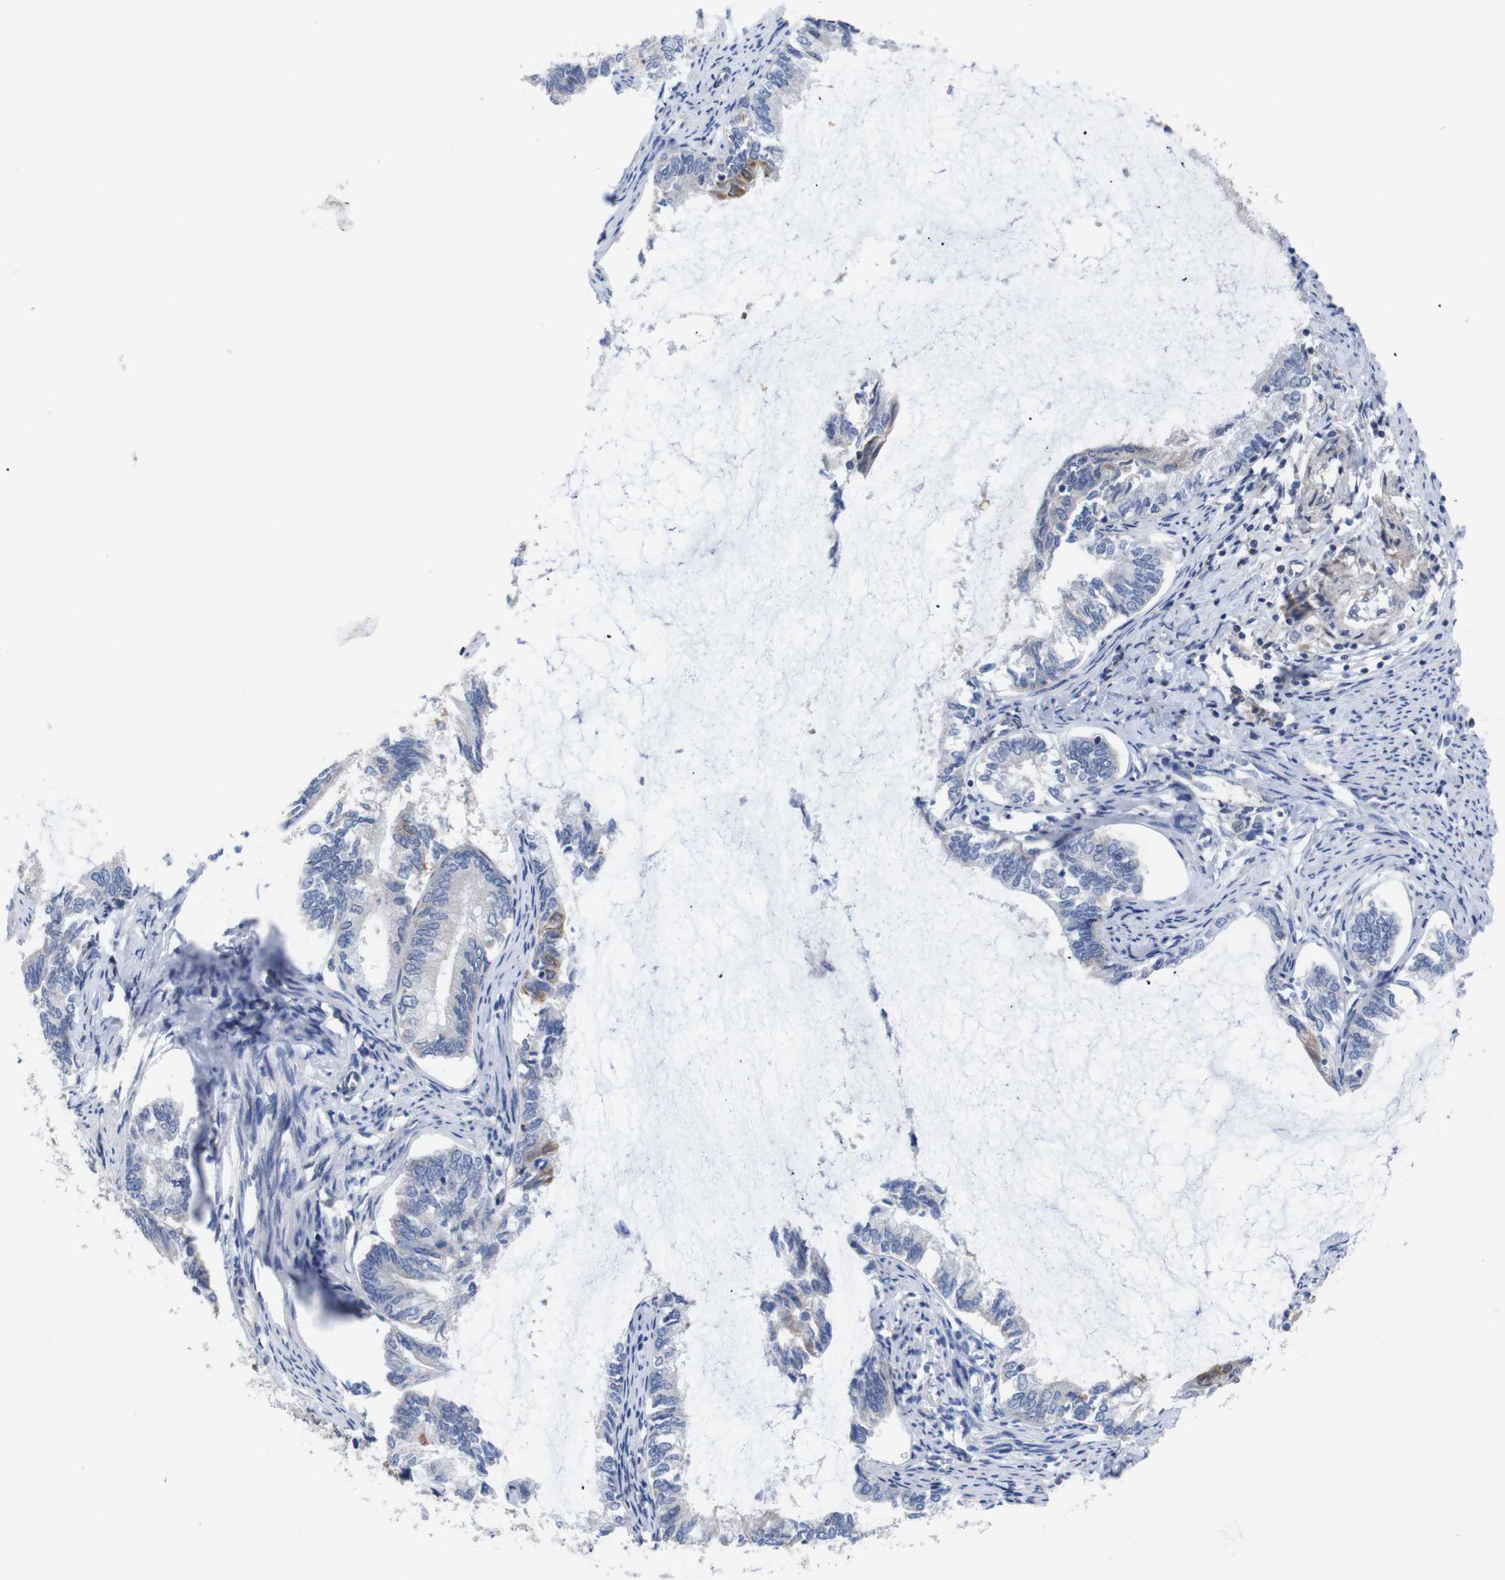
{"staining": {"intensity": "moderate", "quantity": "<25%", "location": "cytoplasmic/membranous"}, "tissue": "endometrial cancer", "cell_type": "Tumor cells", "image_type": "cancer", "snomed": [{"axis": "morphology", "description": "Adenocarcinoma, NOS"}, {"axis": "topography", "description": "Endometrium"}], "caption": "Immunohistochemistry (IHC) image of neoplastic tissue: adenocarcinoma (endometrial) stained using immunohistochemistry (IHC) exhibits low levels of moderate protein expression localized specifically in the cytoplasmic/membranous of tumor cells, appearing as a cytoplasmic/membranous brown color.", "gene": "USH1C", "patient": {"sex": "female", "age": 86}}